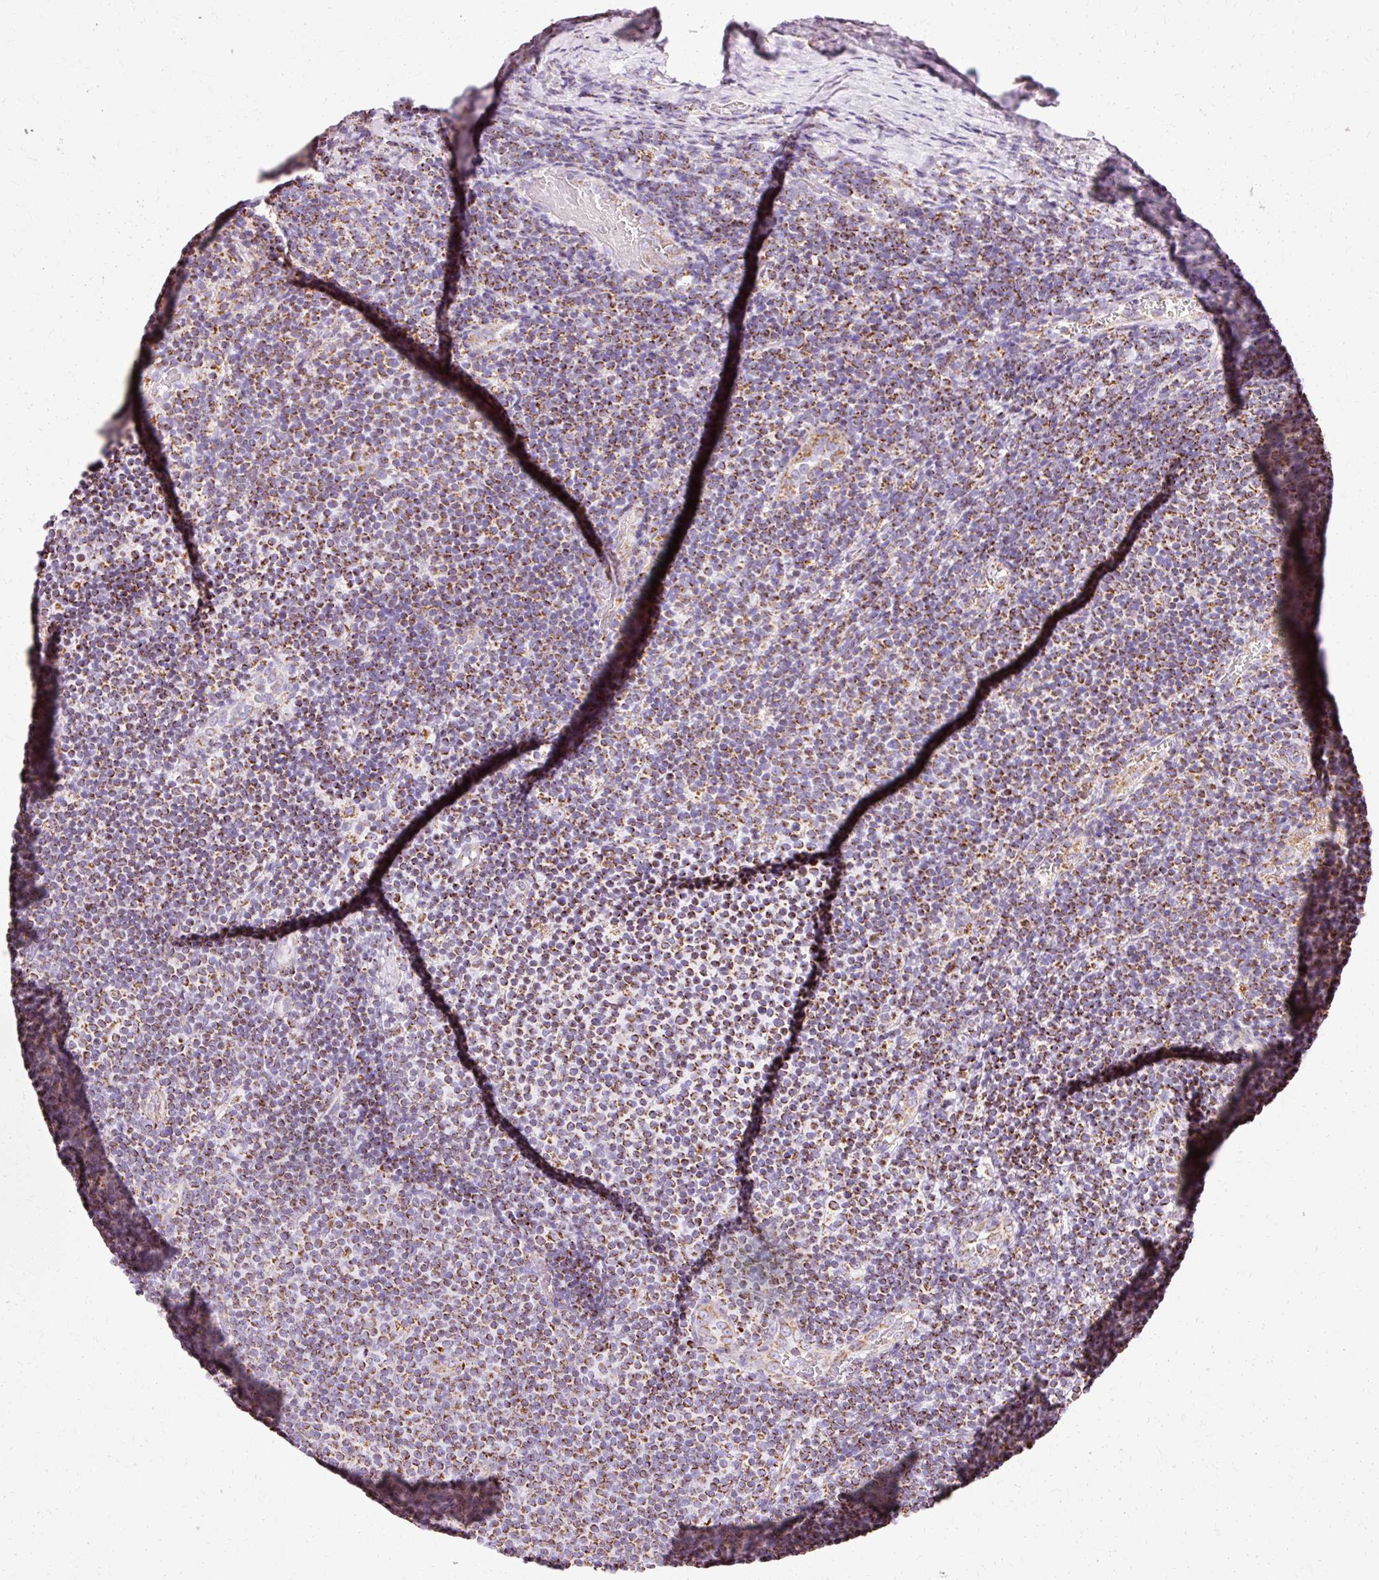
{"staining": {"intensity": "strong", "quantity": ">75%", "location": "cytoplasmic/membranous"}, "tissue": "lymphoma", "cell_type": "Tumor cells", "image_type": "cancer", "snomed": [{"axis": "morphology", "description": "Malignant lymphoma, non-Hodgkin's type, Low grade"}, {"axis": "topography", "description": "Lymph node"}], "caption": "Strong cytoplasmic/membranous protein staining is appreciated in approximately >75% of tumor cells in lymphoma.", "gene": "ATP5PO", "patient": {"sex": "male", "age": 66}}